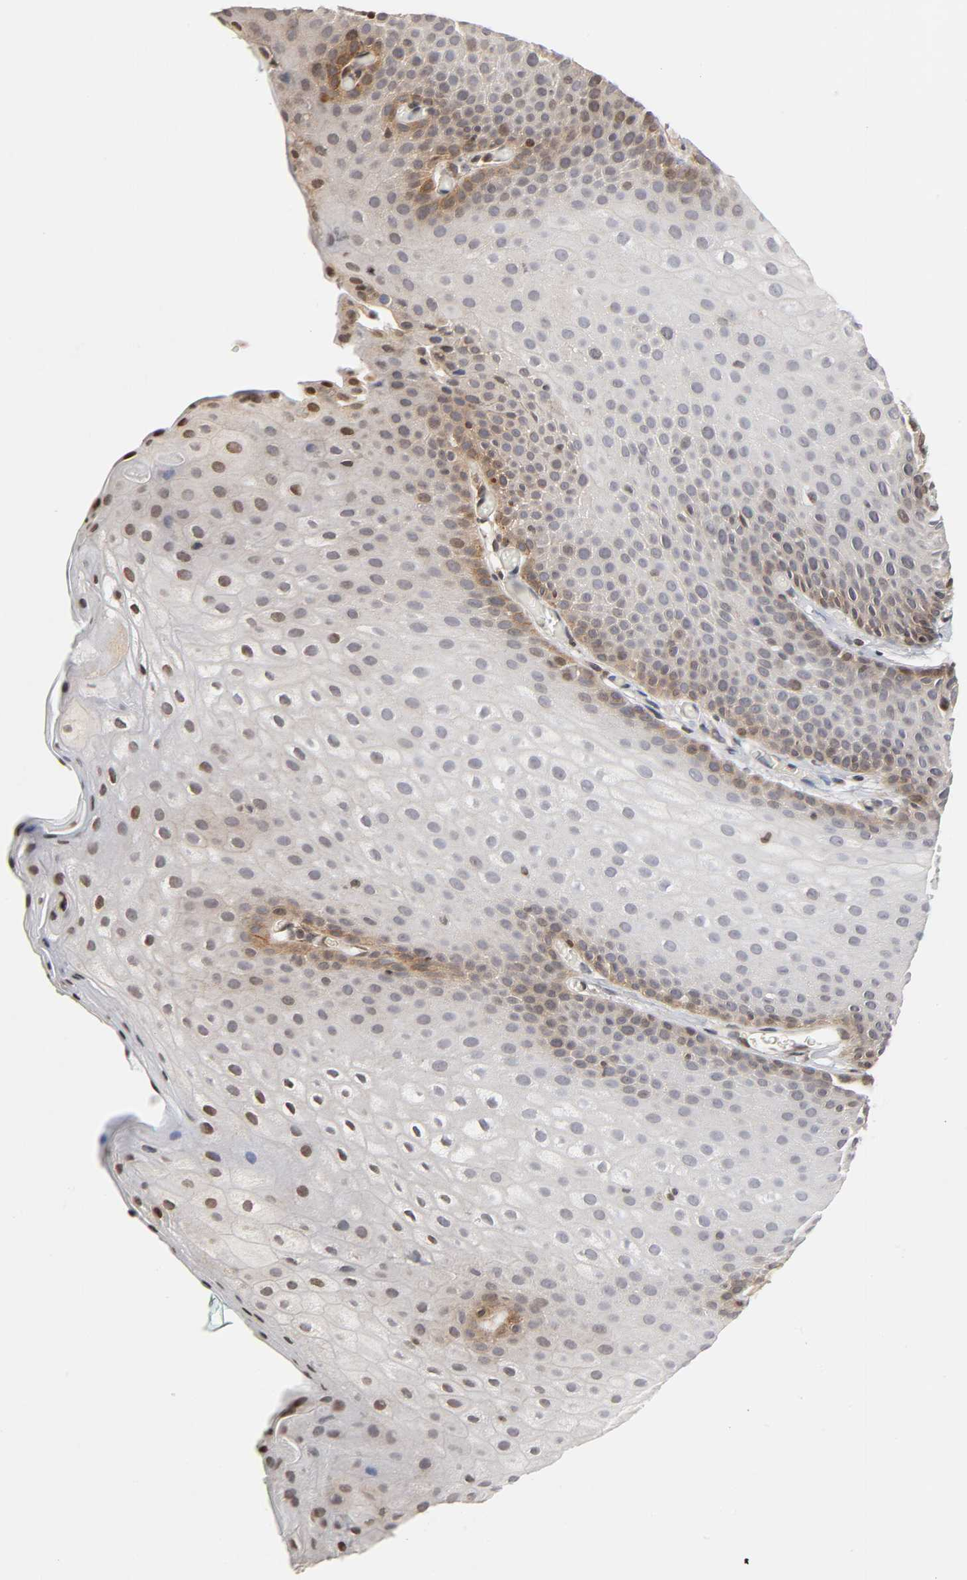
{"staining": {"intensity": "moderate", "quantity": "<25%", "location": "cytoplasmic/membranous,nuclear"}, "tissue": "skin", "cell_type": "Epidermal cells", "image_type": "normal", "snomed": [{"axis": "morphology", "description": "Normal tissue, NOS"}, {"axis": "morphology", "description": "Hemorrhoids"}, {"axis": "morphology", "description": "Inflammation, NOS"}, {"axis": "topography", "description": "Anal"}], "caption": "Protein expression analysis of benign human skin reveals moderate cytoplasmic/membranous,nuclear expression in about <25% of epidermal cells.", "gene": "ITGAV", "patient": {"sex": "male", "age": 60}}